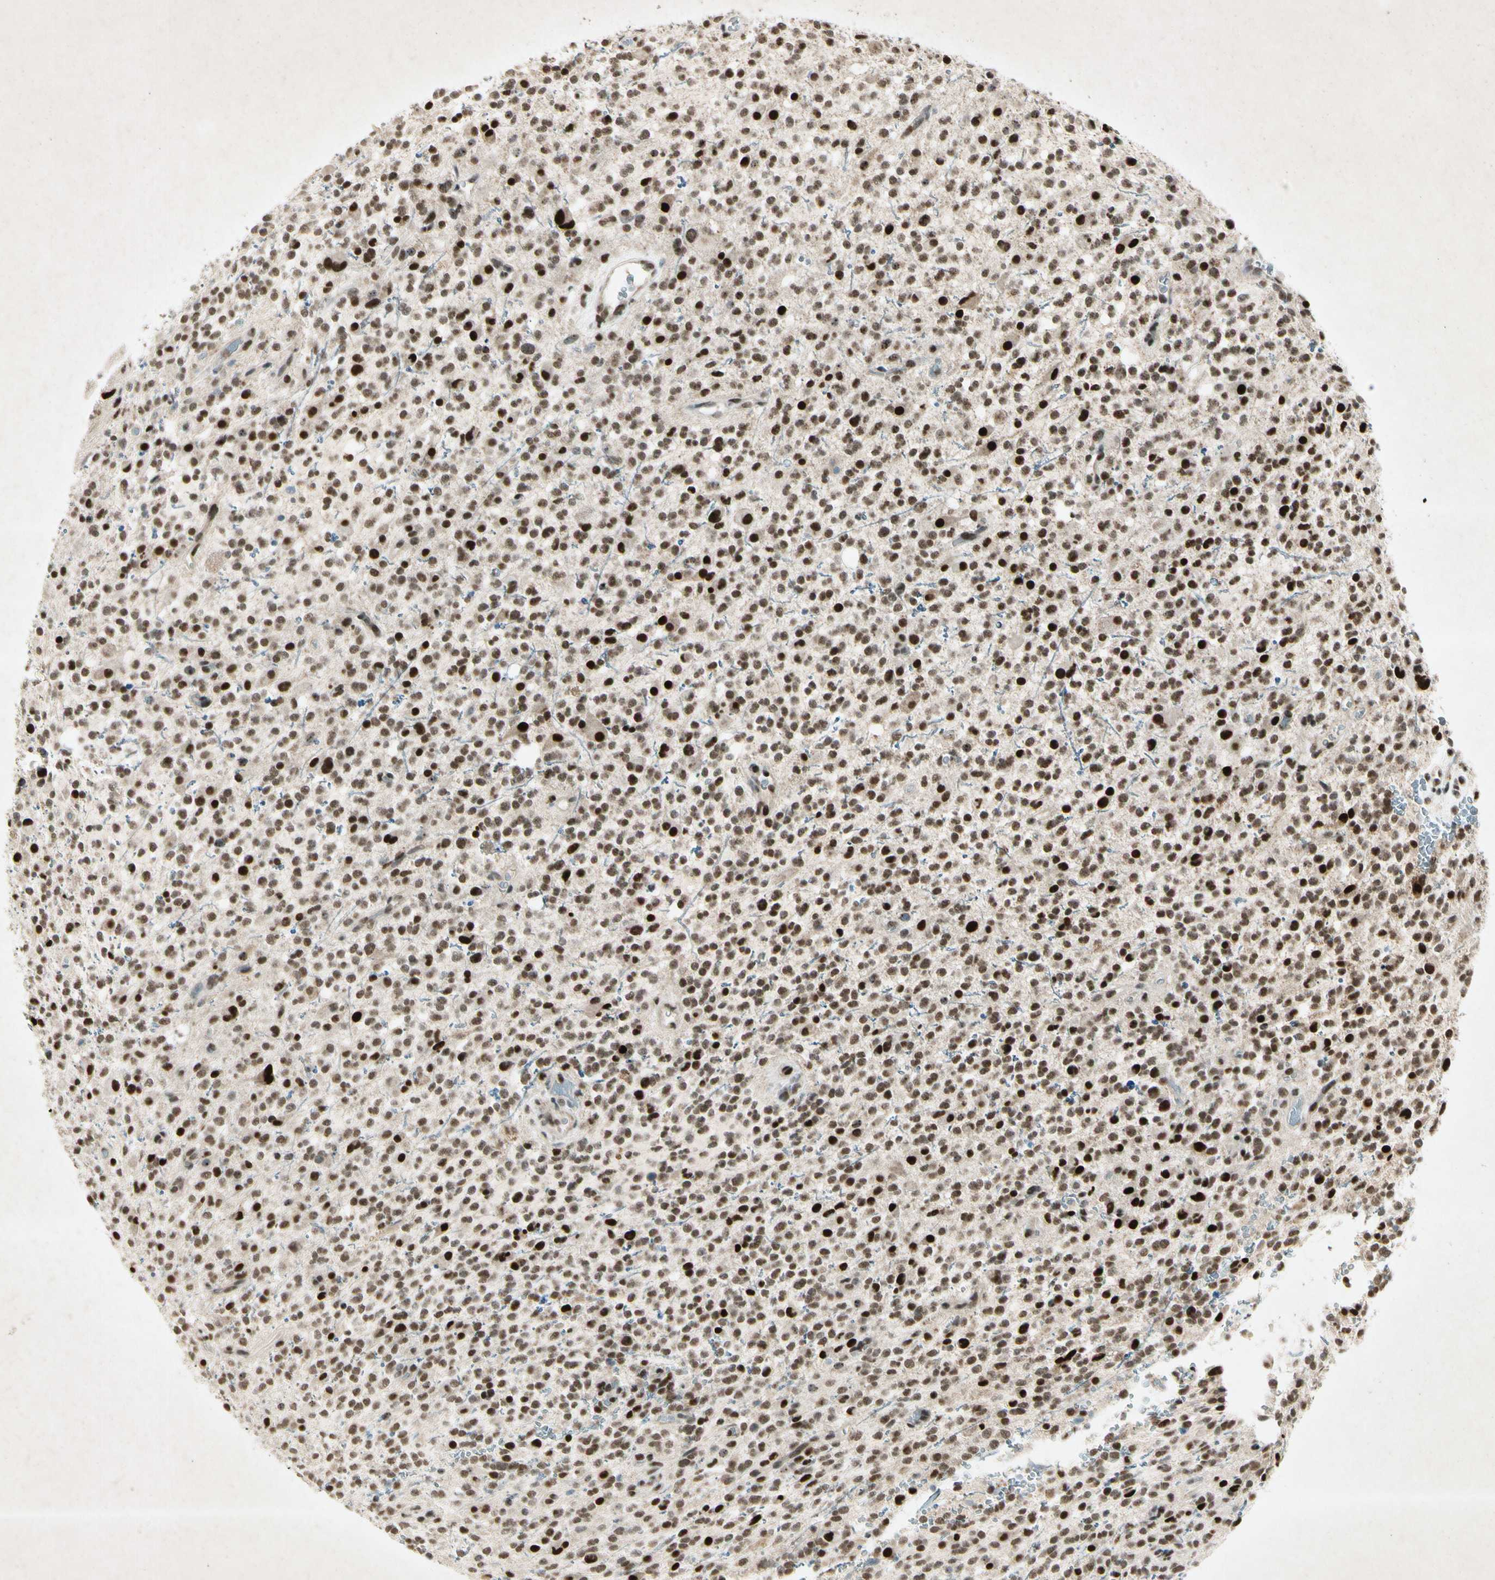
{"staining": {"intensity": "strong", "quantity": ">75%", "location": "nuclear"}, "tissue": "glioma", "cell_type": "Tumor cells", "image_type": "cancer", "snomed": [{"axis": "morphology", "description": "Glioma, malignant, High grade"}, {"axis": "topography", "description": "Brain"}], "caption": "Strong nuclear protein expression is identified in approximately >75% of tumor cells in malignant glioma (high-grade). (Brightfield microscopy of DAB IHC at high magnification).", "gene": "RNF43", "patient": {"sex": "male", "age": 48}}